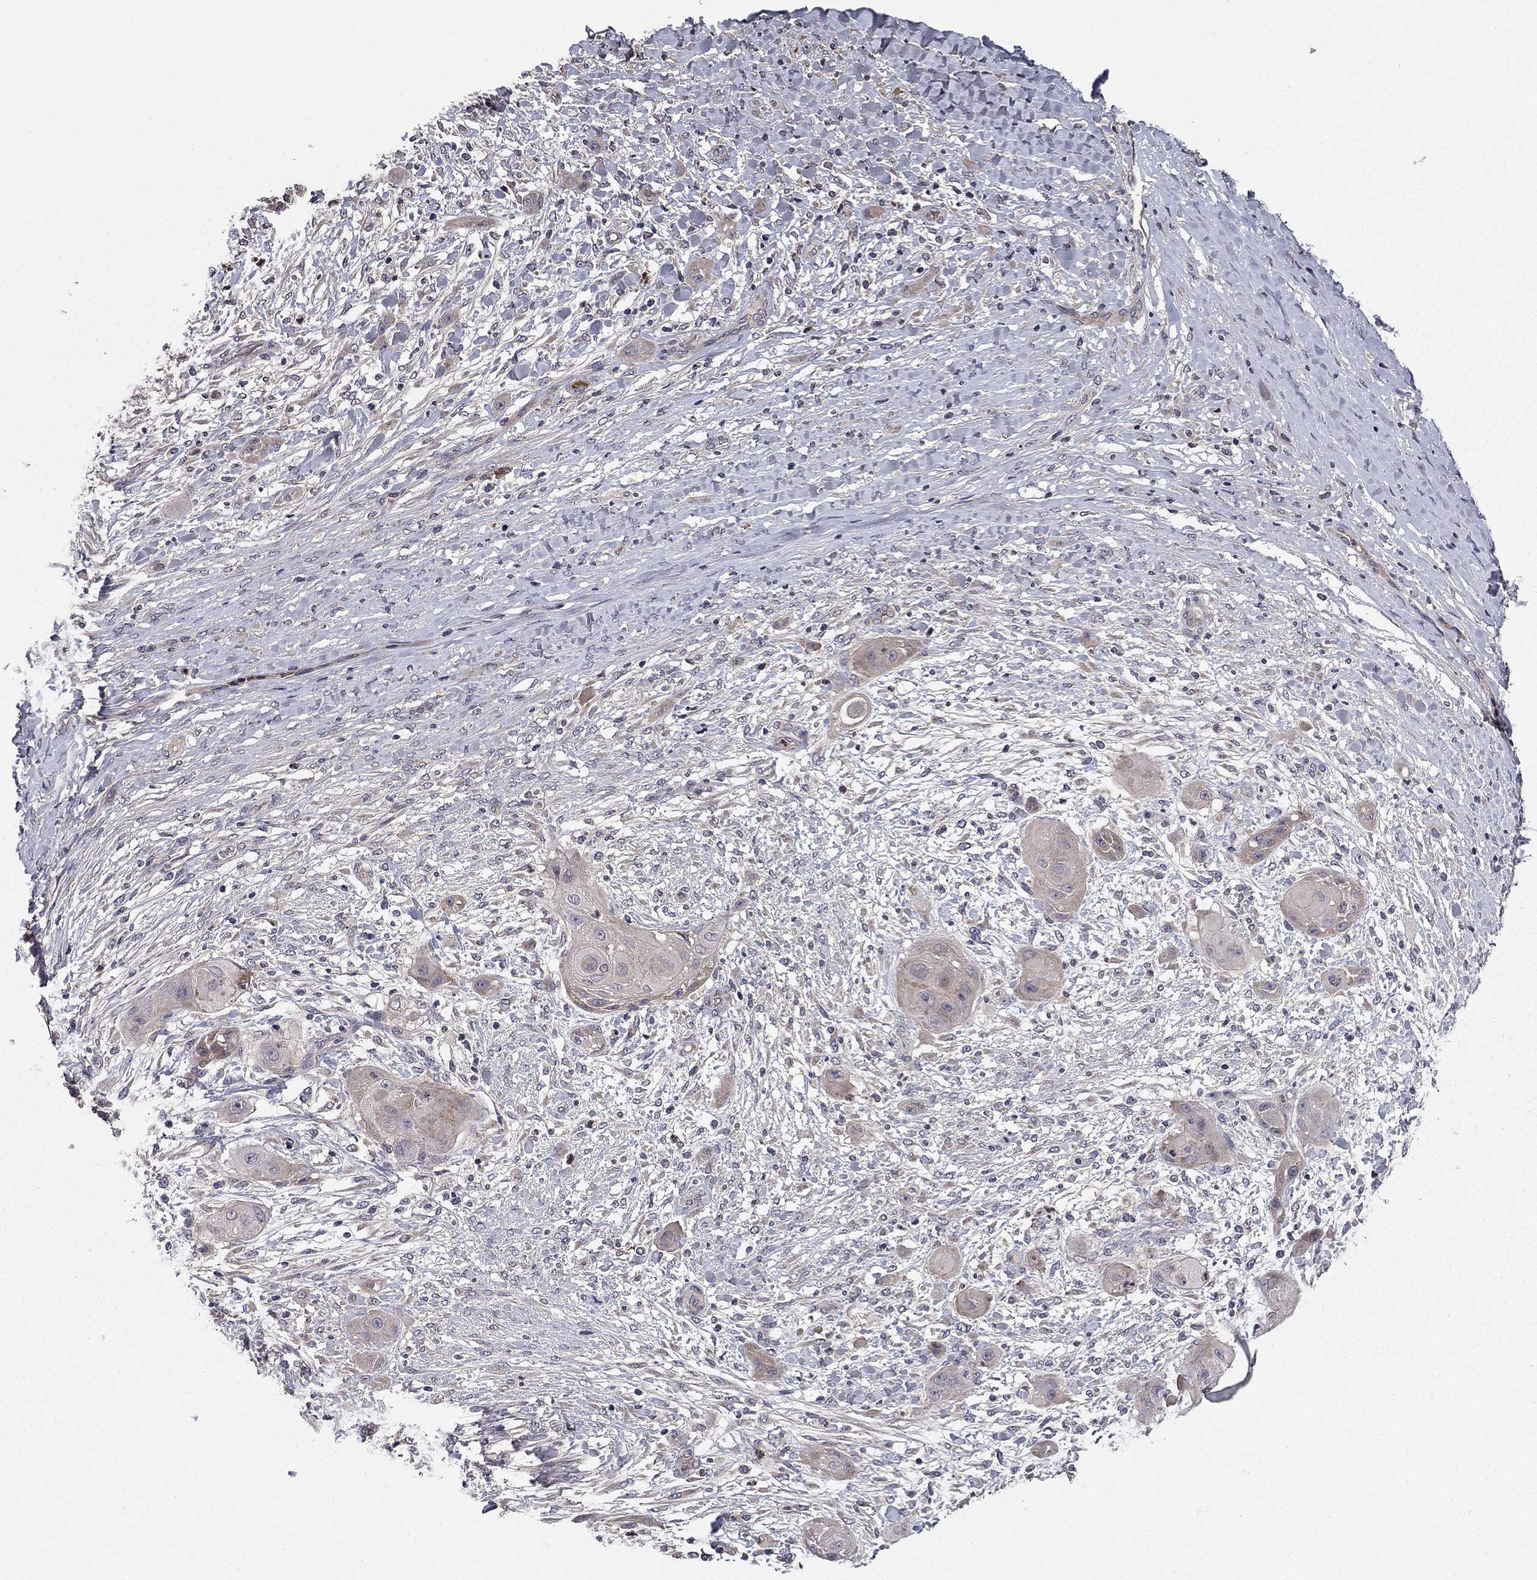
{"staining": {"intensity": "weak", "quantity": ">75%", "location": "cytoplasmic/membranous"}, "tissue": "skin cancer", "cell_type": "Tumor cells", "image_type": "cancer", "snomed": [{"axis": "morphology", "description": "Squamous cell carcinoma, NOS"}, {"axis": "topography", "description": "Skin"}], "caption": "This image reveals immunohistochemistry staining of skin cancer, with low weak cytoplasmic/membranous positivity in approximately >75% of tumor cells.", "gene": "PROS1", "patient": {"sex": "male", "age": 62}}